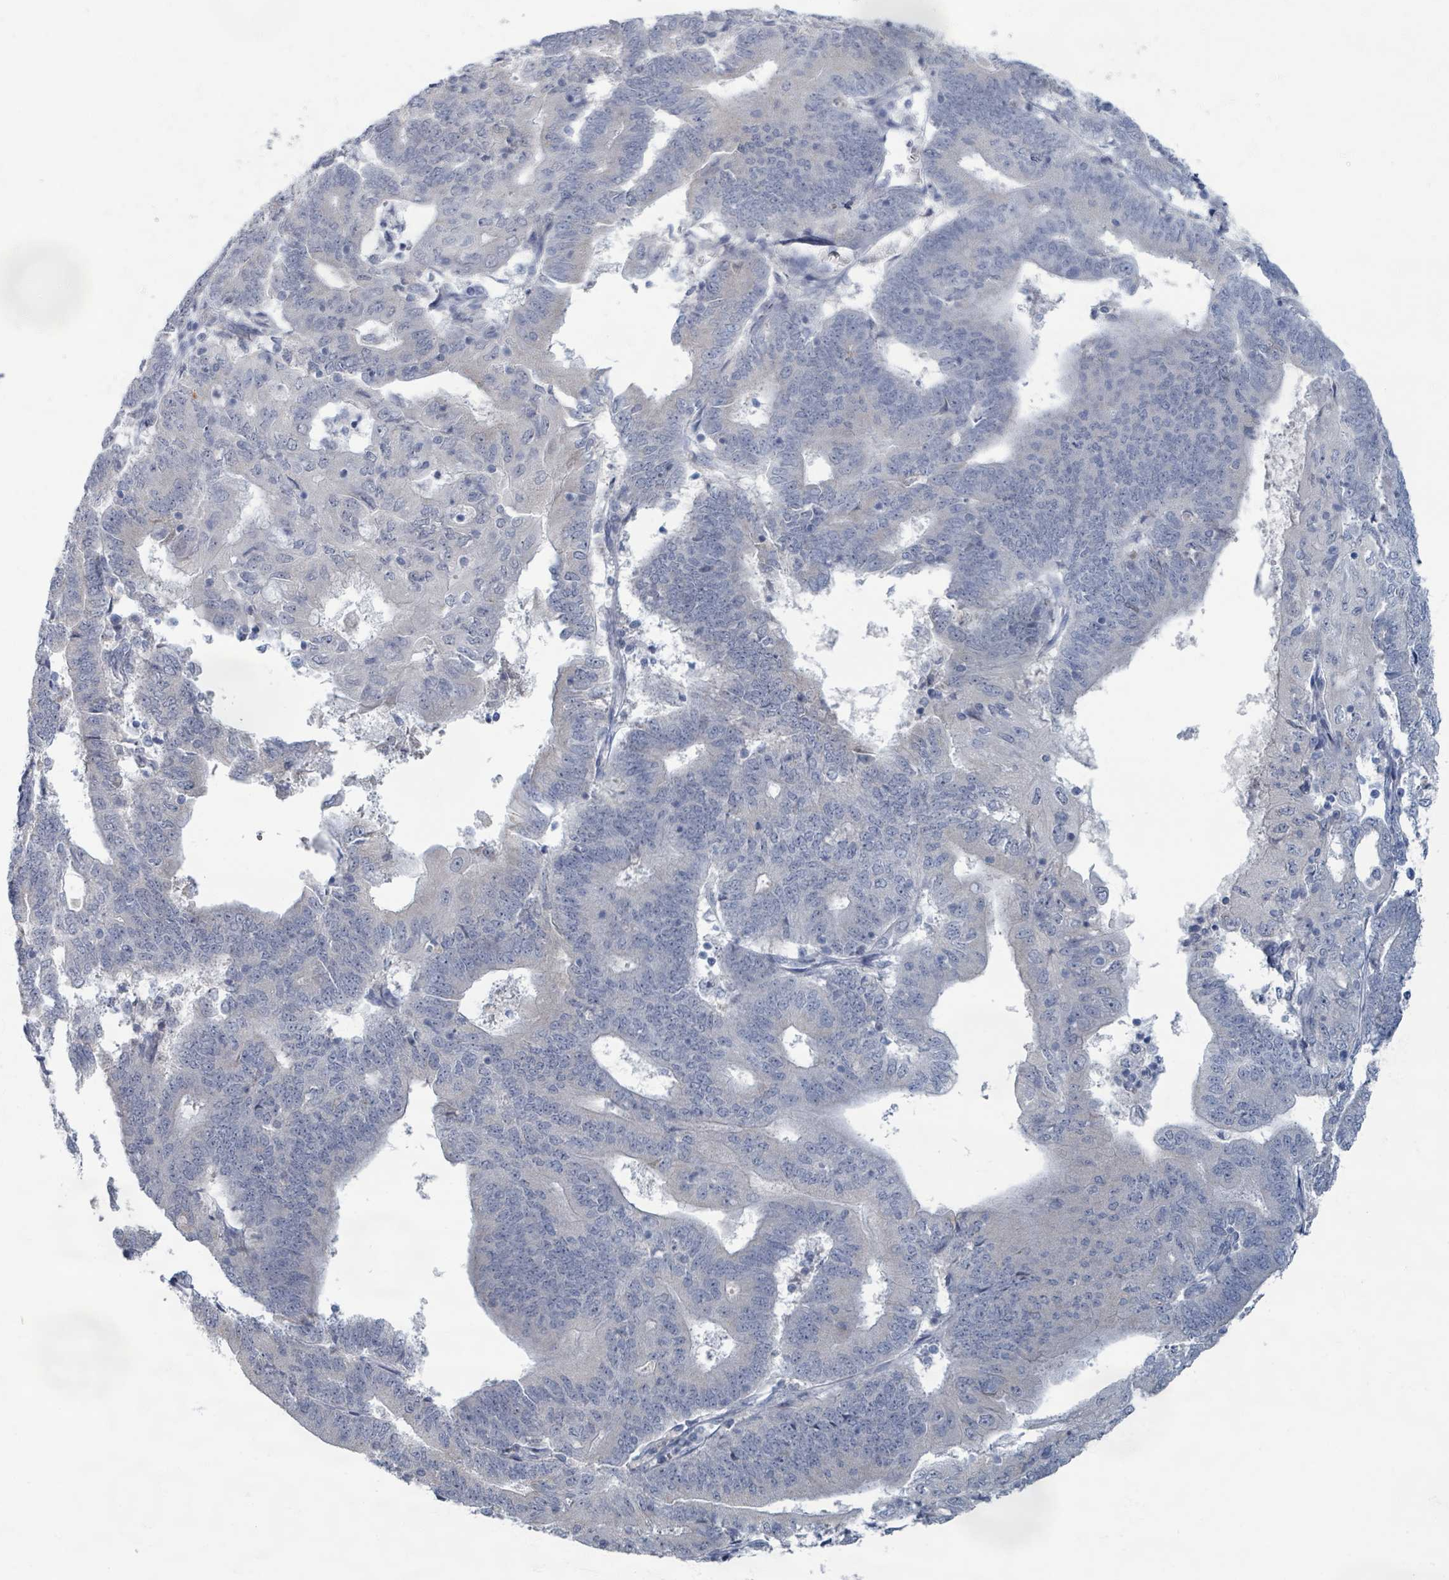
{"staining": {"intensity": "negative", "quantity": "none", "location": "none"}, "tissue": "endometrial cancer", "cell_type": "Tumor cells", "image_type": "cancer", "snomed": [{"axis": "morphology", "description": "Adenocarcinoma, NOS"}, {"axis": "topography", "description": "Endometrium"}], "caption": "This is a image of IHC staining of endometrial cancer, which shows no staining in tumor cells.", "gene": "WNT11", "patient": {"sex": "female", "age": 70}}